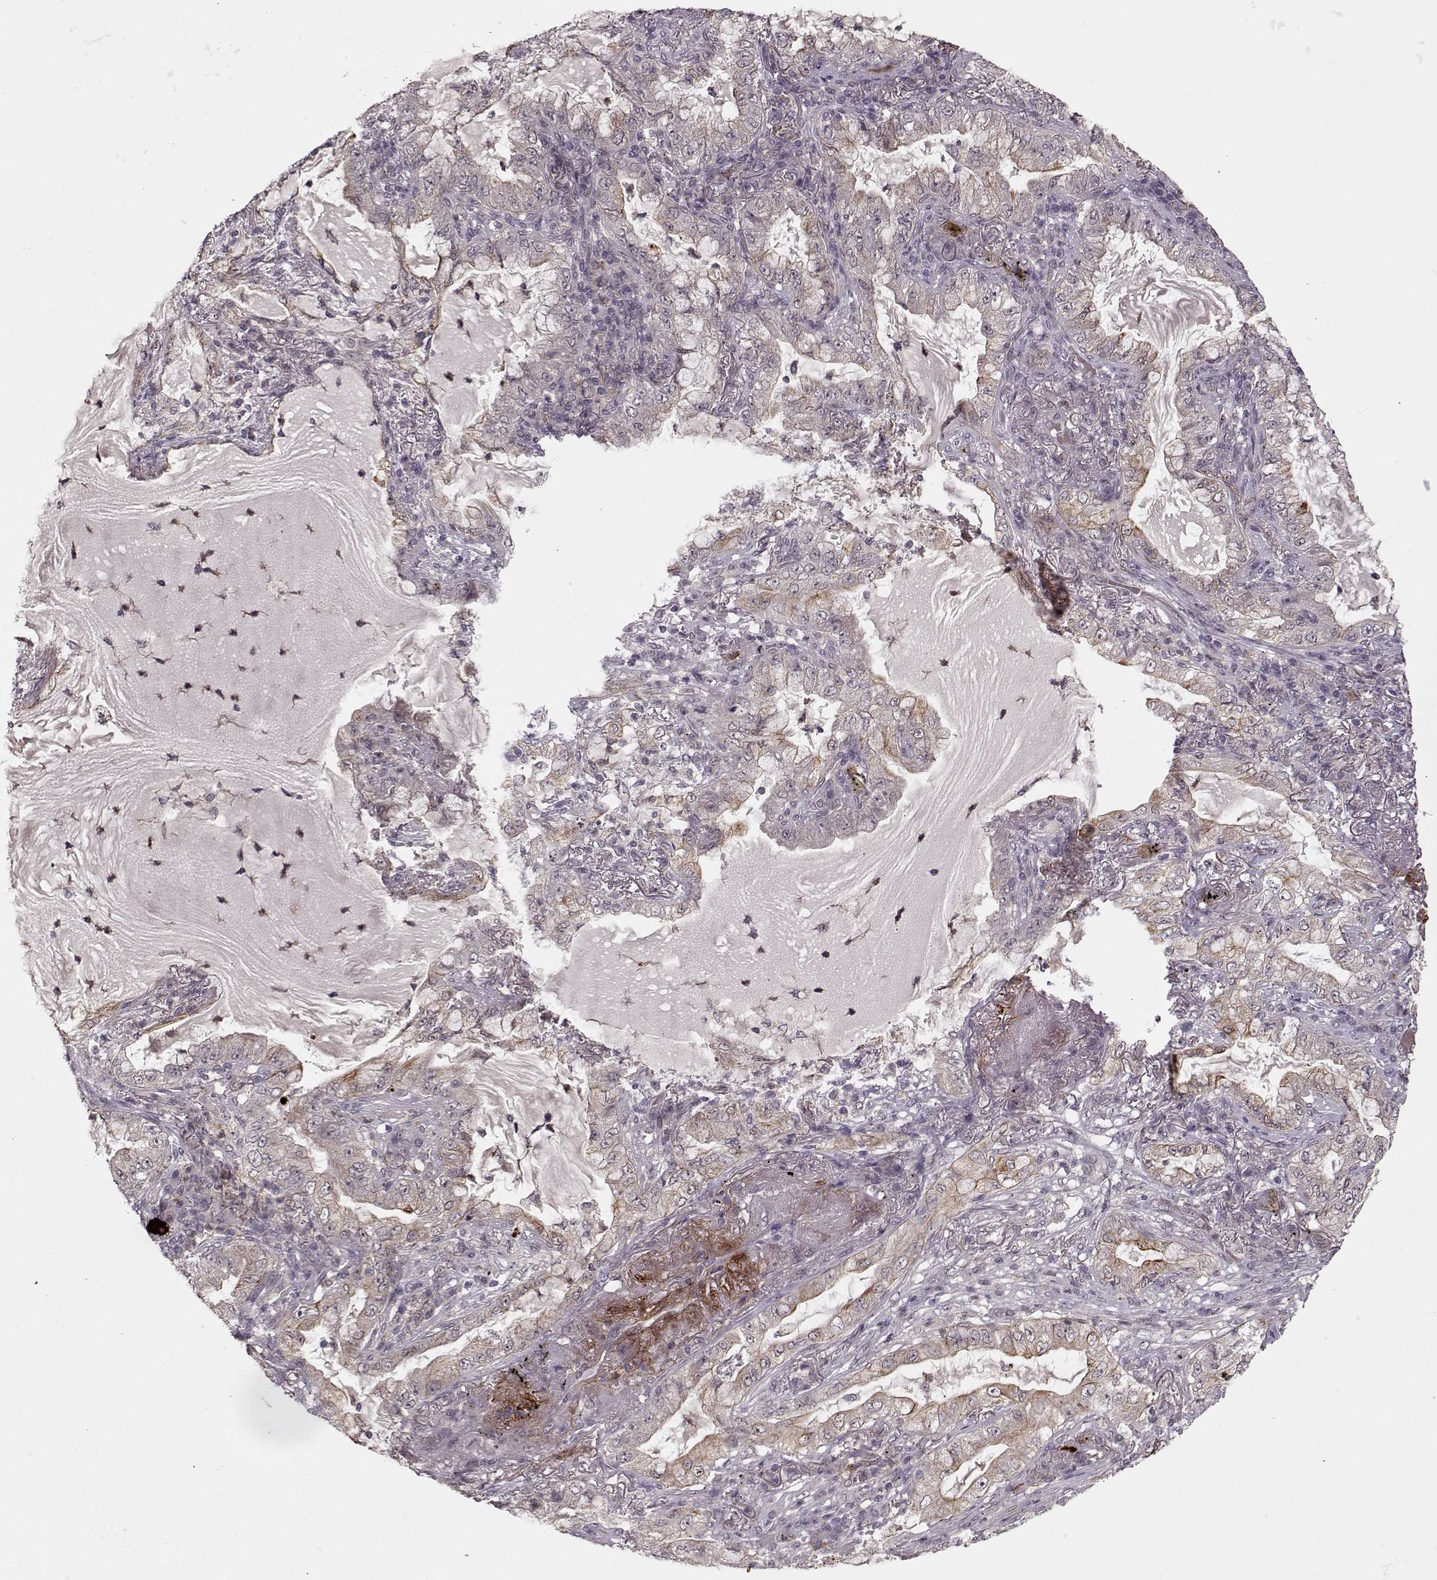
{"staining": {"intensity": "moderate", "quantity": "<25%", "location": "cytoplasmic/membranous"}, "tissue": "lung cancer", "cell_type": "Tumor cells", "image_type": "cancer", "snomed": [{"axis": "morphology", "description": "Adenocarcinoma, NOS"}, {"axis": "topography", "description": "Lung"}], "caption": "Immunohistochemistry (IHC) micrograph of neoplastic tissue: human lung adenocarcinoma stained using immunohistochemistry exhibits low levels of moderate protein expression localized specifically in the cytoplasmic/membranous of tumor cells, appearing as a cytoplasmic/membranous brown color.", "gene": "DENND4B", "patient": {"sex": "female", "age": 73}}